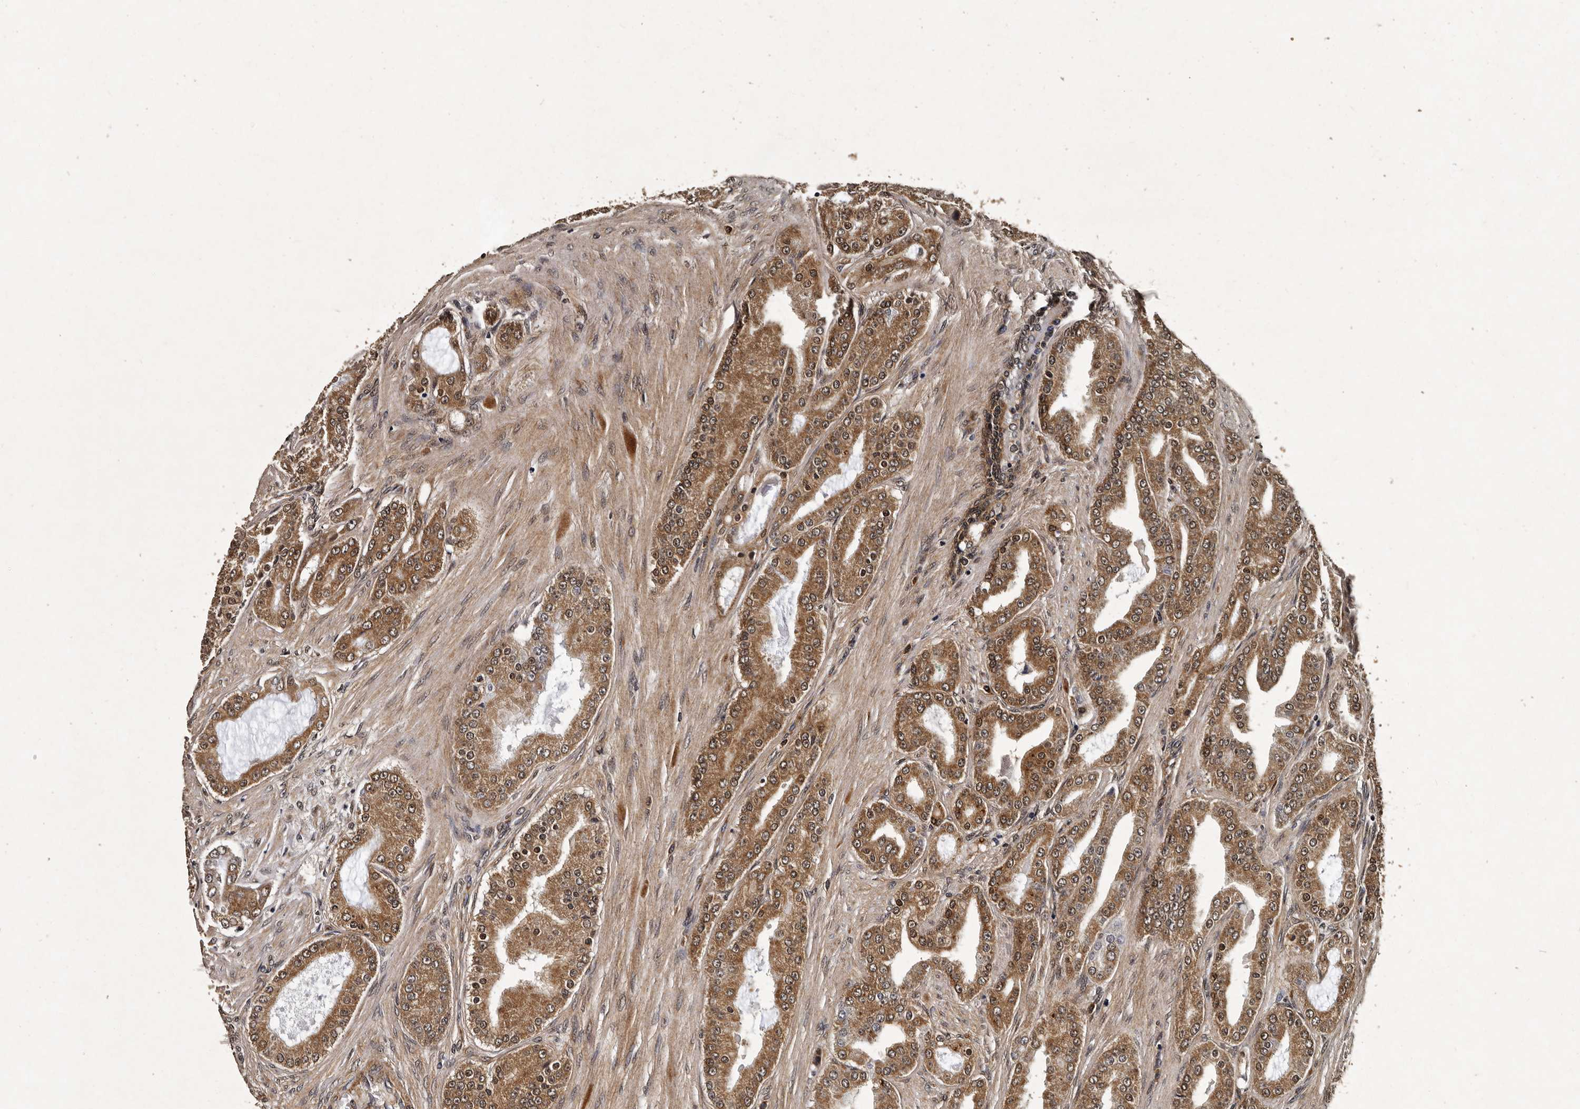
{"staining": {"intensity": "moderate", "quantity": ">75%", "location": "cytoplasmic/membranous,nuclear"}, "tissue": "prostate cancer", "cell_type": "Tumor cells", "image_type": "cancer", "snomed": [{"axis": "morphology", "description": "Adenocarcinoma, High grade"}, {"axis": "topography", "description": "Prostate"}], "caption": "Immunohistochemical staining of adenocarcinoma (high-grade) (prostate) shows medium levels of moderate cytoplasmic/membranous and nuclear protein positivity in approximately >75% of tumor cells.", "gene": "CPNE3", "patient": {"sex": "male", "age": 60}}